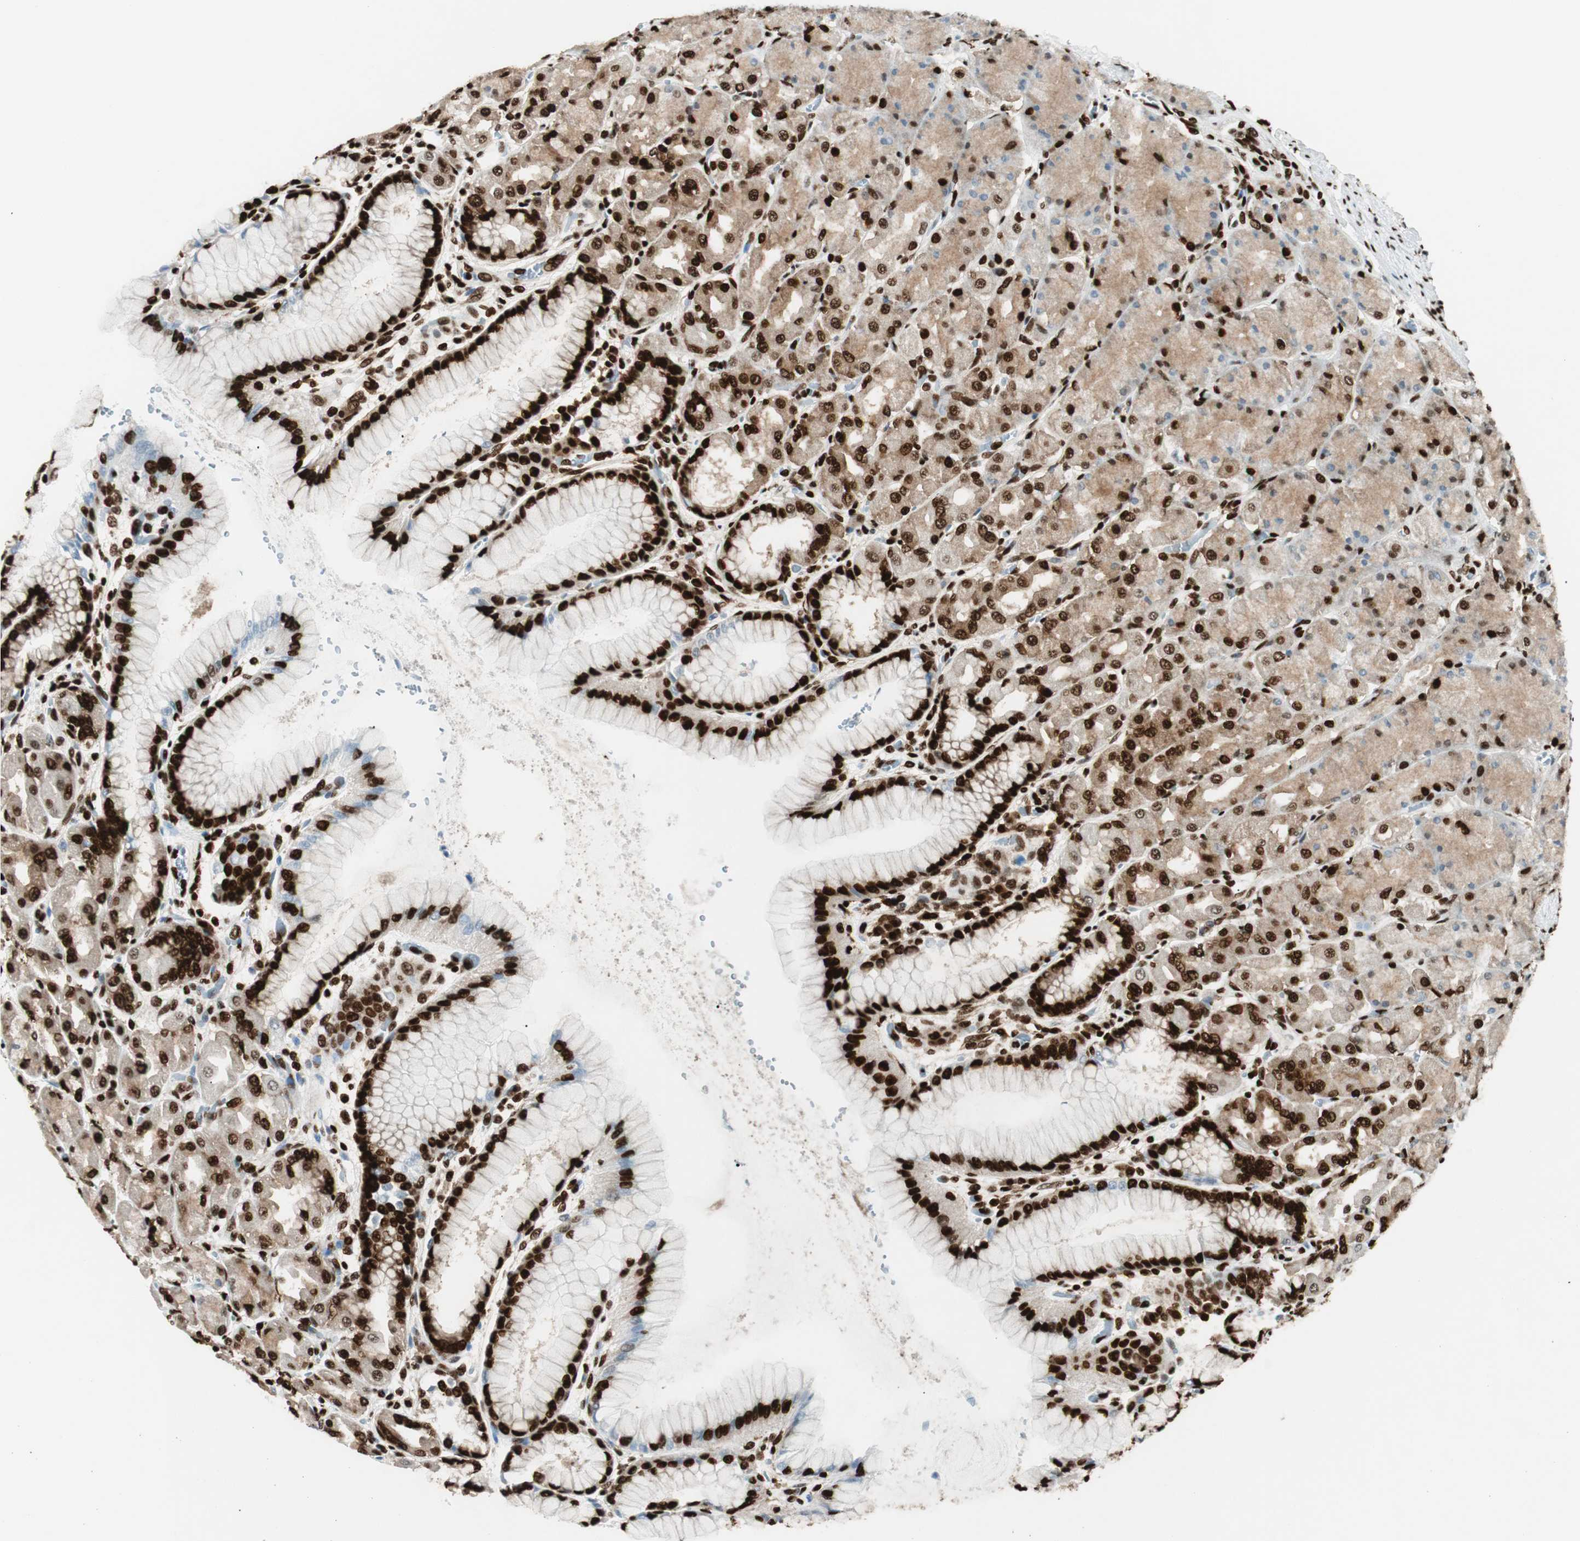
{"staining": {"intensity": "strong", "quantity": ">75%", "location": "nuclear"}, "tissue": "stomach", "cell_type": "Glandular cells", "image_type": "normal", "snomed": [{"axis": "morphology", "description": "Normal tissue, NOS"}, {"axis": "topography", "description": "Stomach, upper"}], "caption": "This is a micrograph of IHC staining of normal stomach, which shows strong expression in the nuclear of glandular cells.", "gene": "EWSR1", "patient": {"sex": "female", "age": 56}}